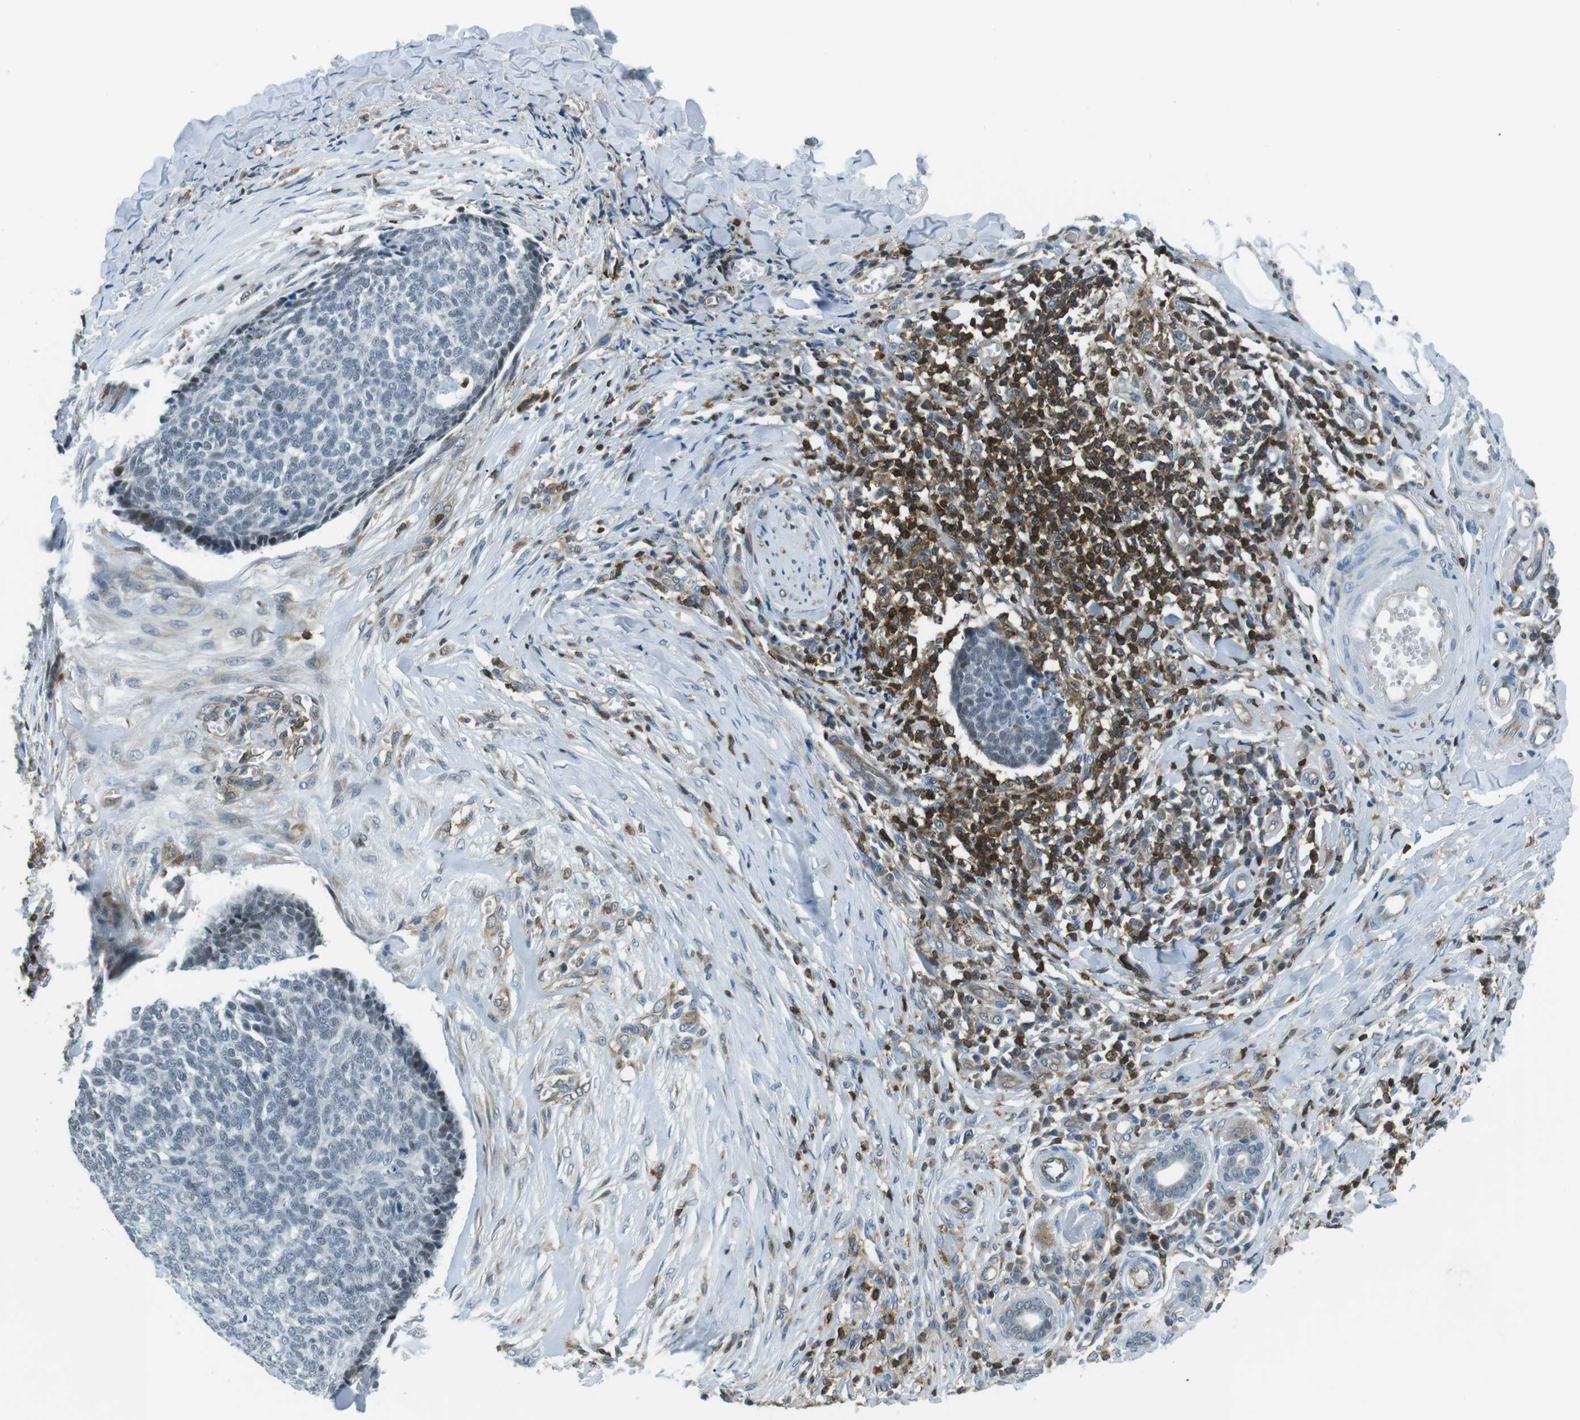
{"staining": {"intensity": "negative", "quantity": "none", "location": "none"}, "tissue": "skin cancer", "cell_type": "Tumor cells", "image_type": "cancer", "snomed": [{"axis": "morphology", "description": "Basal cell carcinoma"}, {"axis": "topography", "description": "Skin"}], "caption": "This is an IHC micrograph of basal cell carcinoma (skin). There is no staining in tumor cells.", "gene": "STK10", "patient": {"sex": "male", "age": 84}}